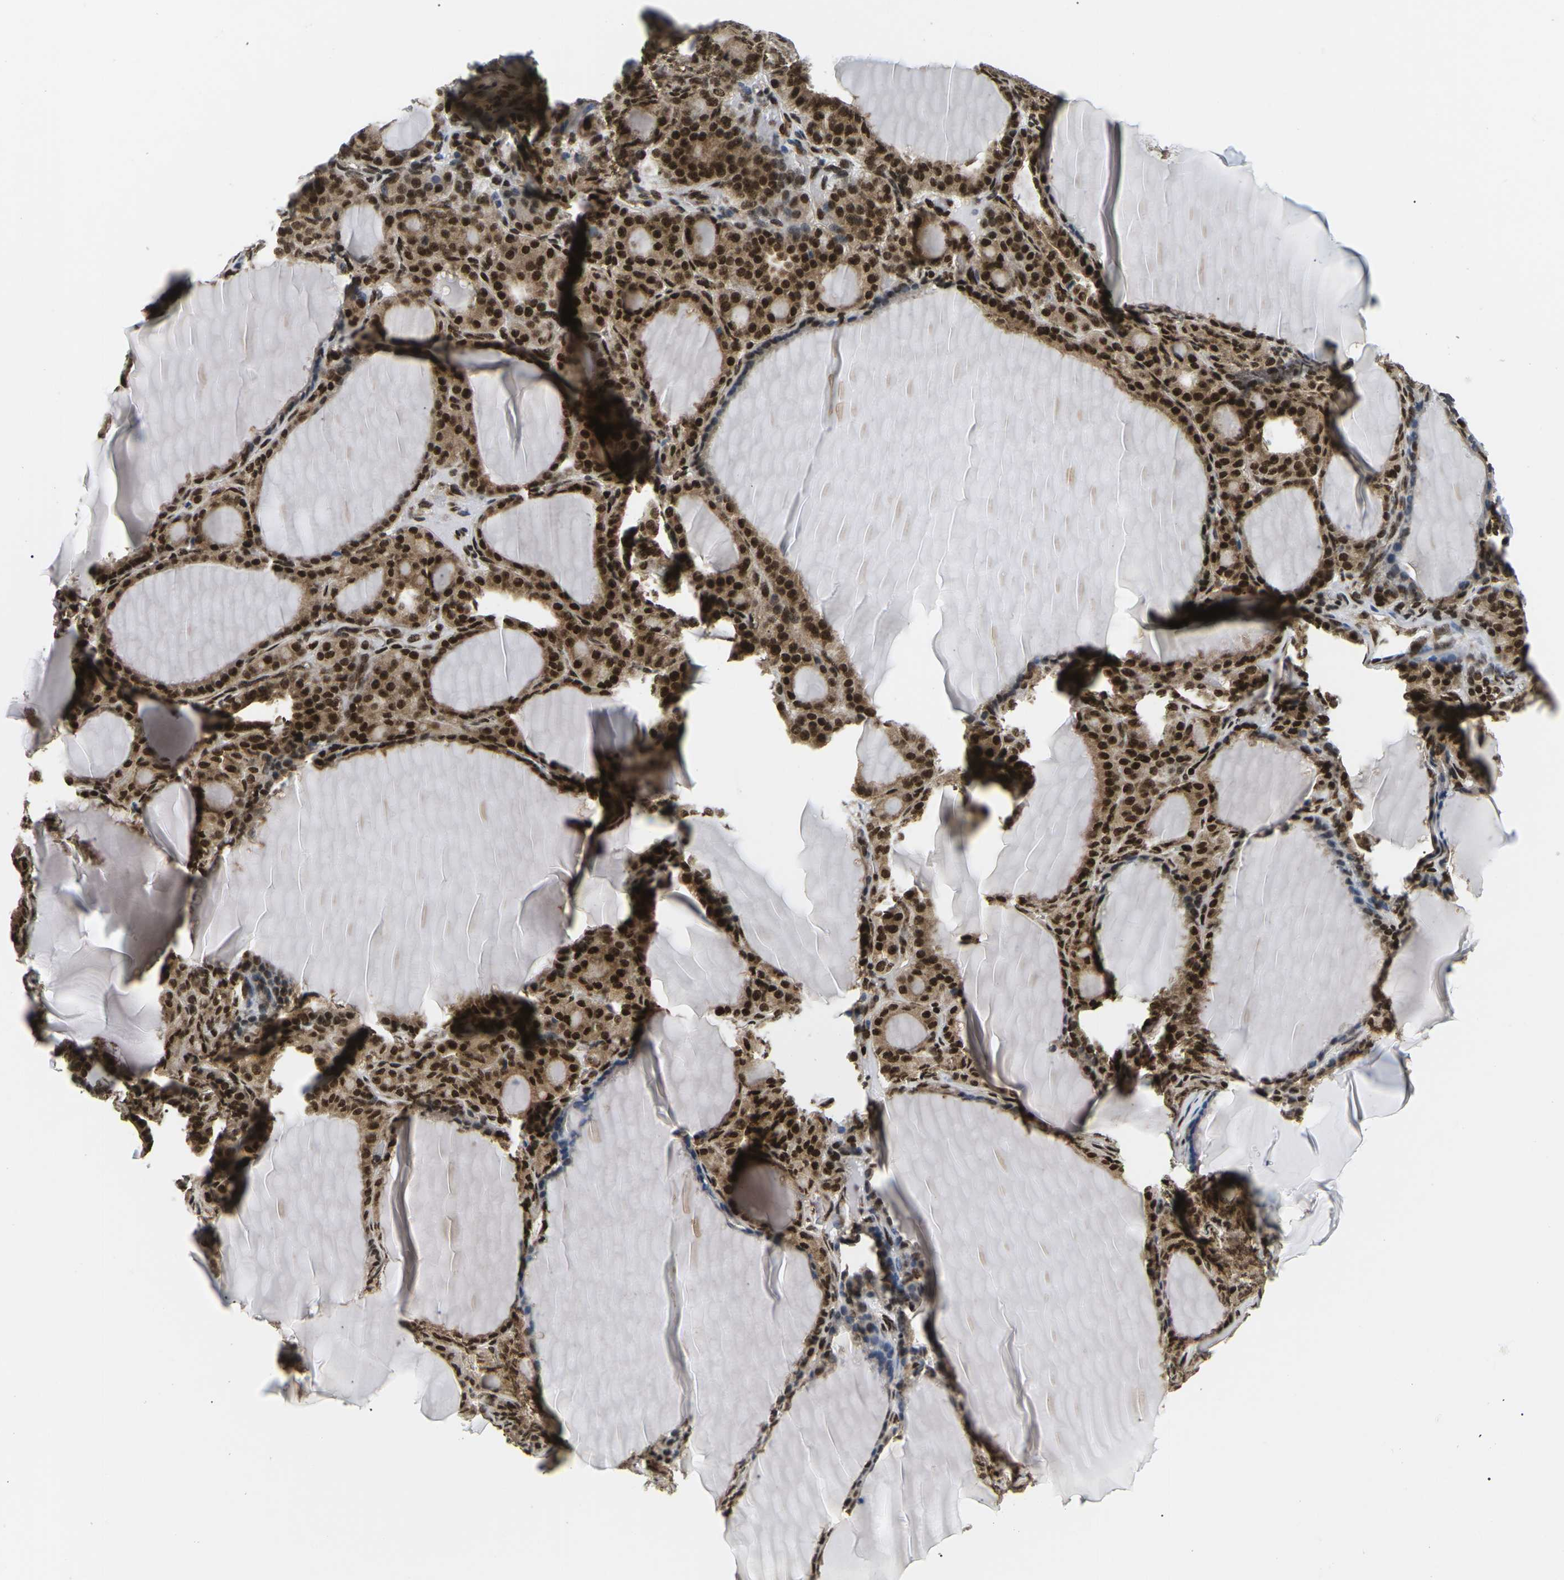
{"staining": {"intensity": "strong", "quantity": ">75%", "location": "cytoplasmic/membranous,nuclear"}, "tissue": "thyroid gland", "cell_type": "Glandular cells", "image_type": "normal", "snomed": [{"axis": "morphology", "description": "Normal tissue, NOS"}, {"axis": "topography", "description": "Thyroid gland"}], "caption": "Unremarkable thyroid gland displays strong cytoplasmic/membranous,nuclear expression in approximately >75% of glandular cells, visualized by immunohistochemistry.", "gene": "CELF1", "patient": {"sex": "female", "age": 28}}